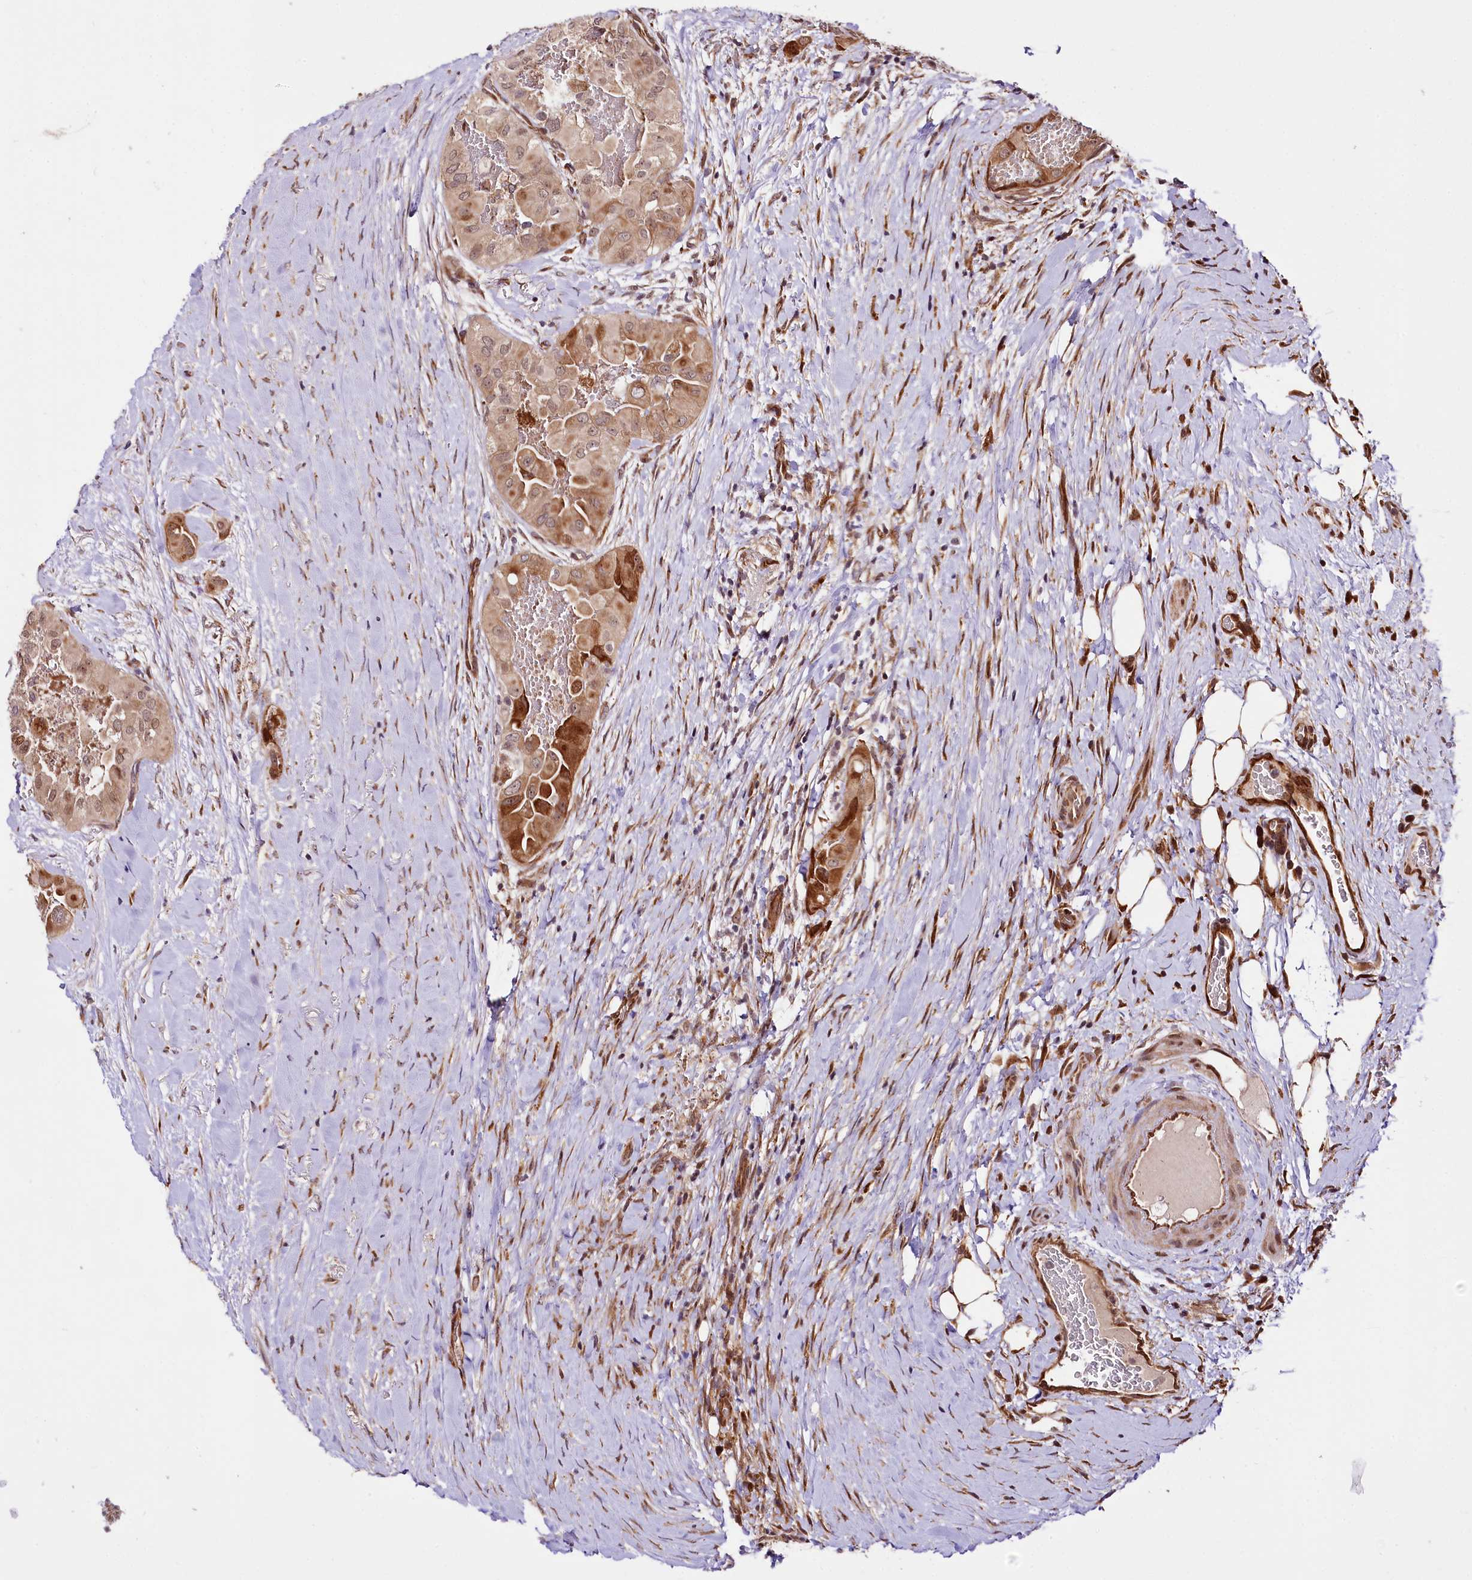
{"staining": {"intensity": "moderate", "quantity": "25%-75%", "location": "cytoplasmic/membranous,nuclear"}, "tissue": "thyroid cancer", "cell_type": "Tumor cells", "image_type": "cancer", "snomed": [{"axis": "morphology", "description": "Papillary adenocarcinoma, NOS"}, {"axis": "topography", "description": "Thyroid gland"}], "caption": "Thyroid cancer was stained to show a protein in brown. There is medium levels of moderate cytoplasmic/membranous and nuclear expression in about 25%-75% of tumor cells.", "gene": "CUTC", "patient": {"sex": "female", "age": 59}}